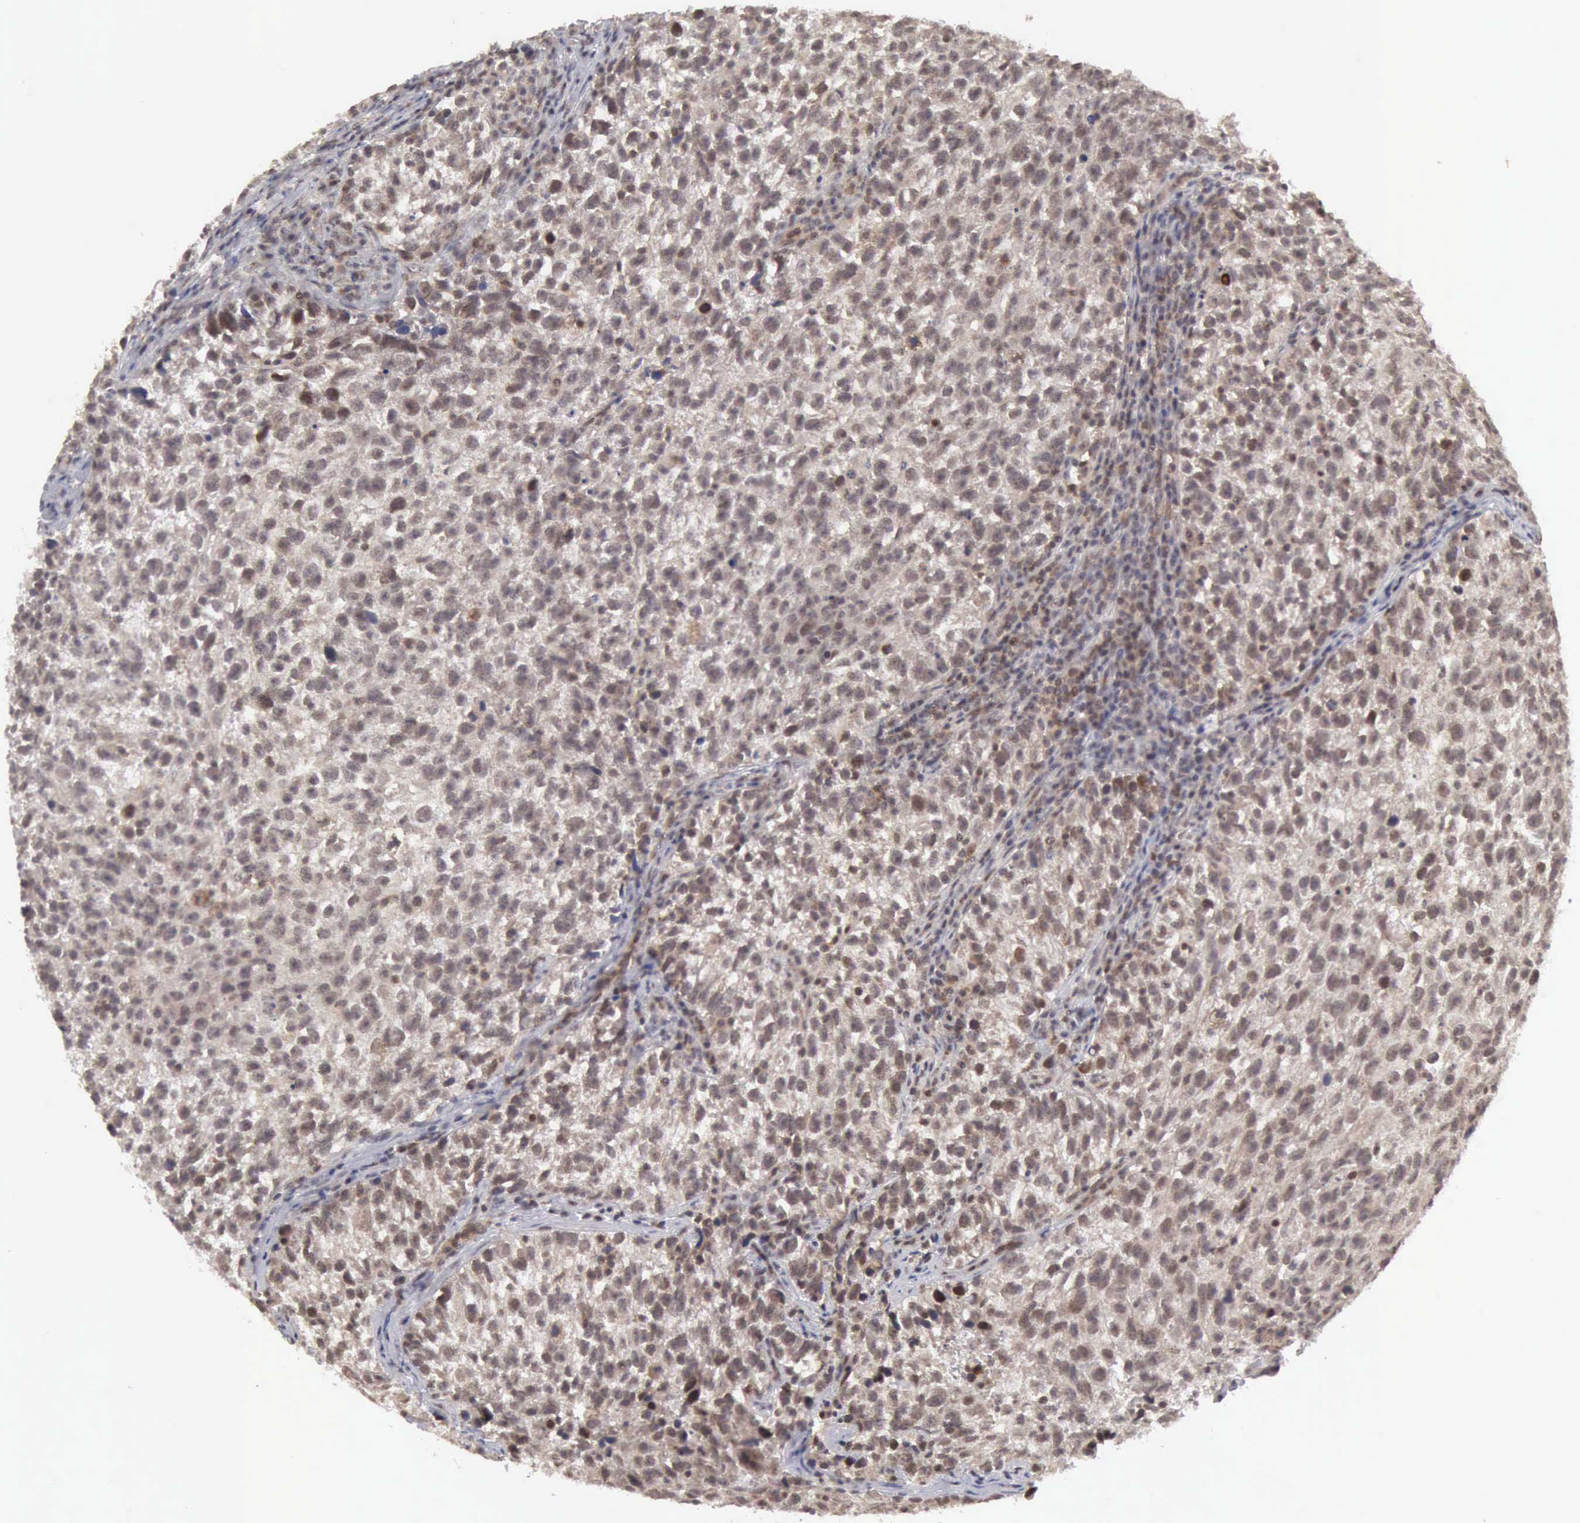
{"staining": {"intensity": "weak", "quantity": ">75%", "location": "cytoplasmic/membranous,nuclear"}, "tissue": "testis cancer", "cell_type": "Tumor cells", "image_type": "cancer", "snomed": [{"axis": "morphology", "description": "Seminoma, NOS"}, {"axis": "topography", "description": "Testis"}], "caption": "About >75% of tumor cells in seminoma (testis) show weak cytoplasmic/membranous and nuclear protein expression as visualized by brown immunohistochemical staining.", "gene": "CDKN2A", "patient": {"sex": "male", "age": 38}}